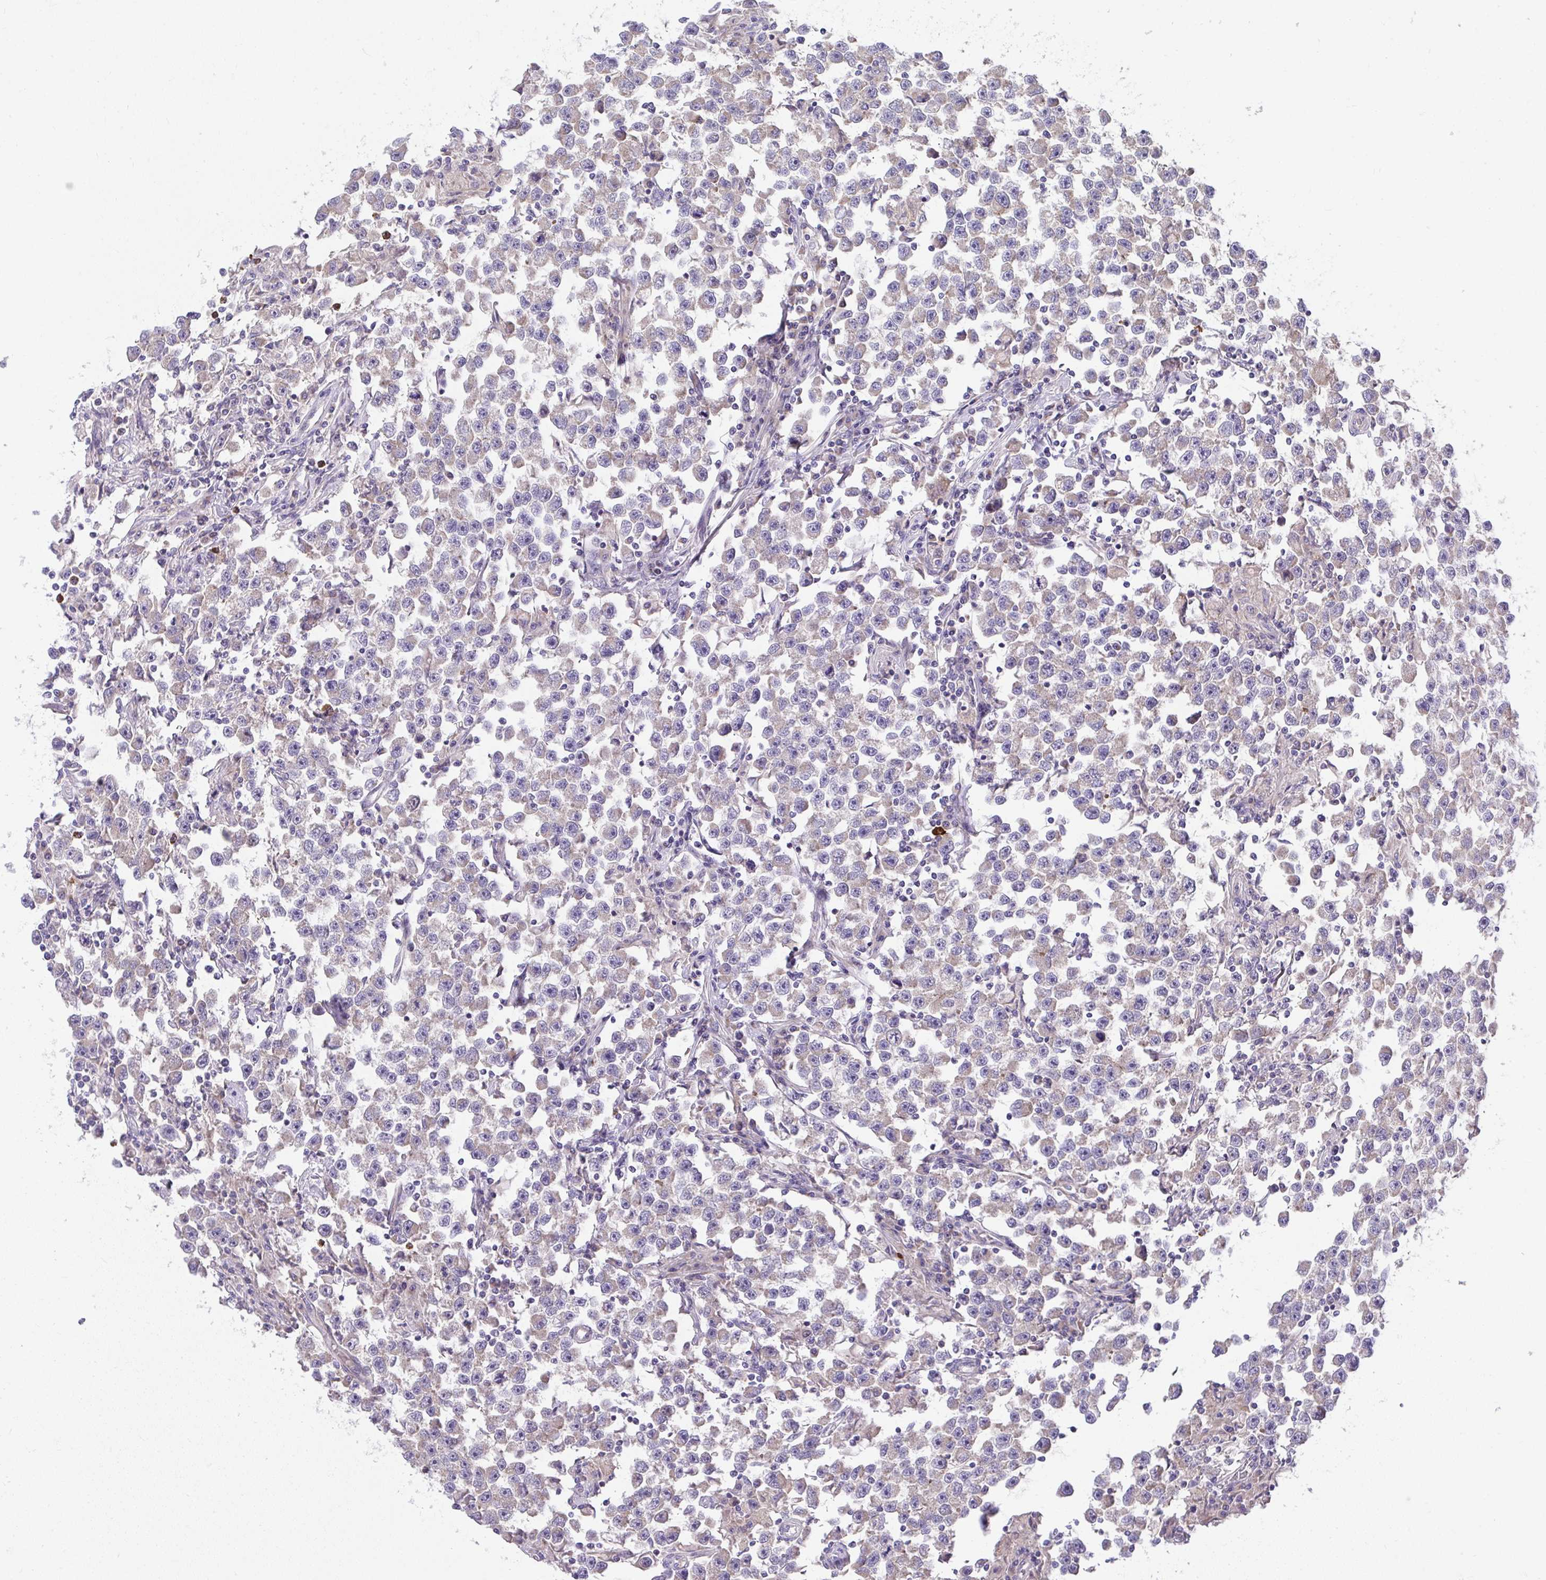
{"staining": {"intensity": "weak", "quantity": "25%-75%", "location": "cytoplasmic/membranous"}, "tissue": "testis cancer", "cell_type": "Tumor cells", "image_type": "cancer", "snomed": [{"axis": "morphology", "description": "Seminoma, NOS"}, {"axis": "topography", "description": "Testis"}], "caption": "Immunohistochemical staining of seminoma (testis) demonstrates weak cytoplasmic/membranous protein staining in about 25%-75% of tumor cells.", "gene": "CHIA", "patient": {"sex": "male", "age": 33}}